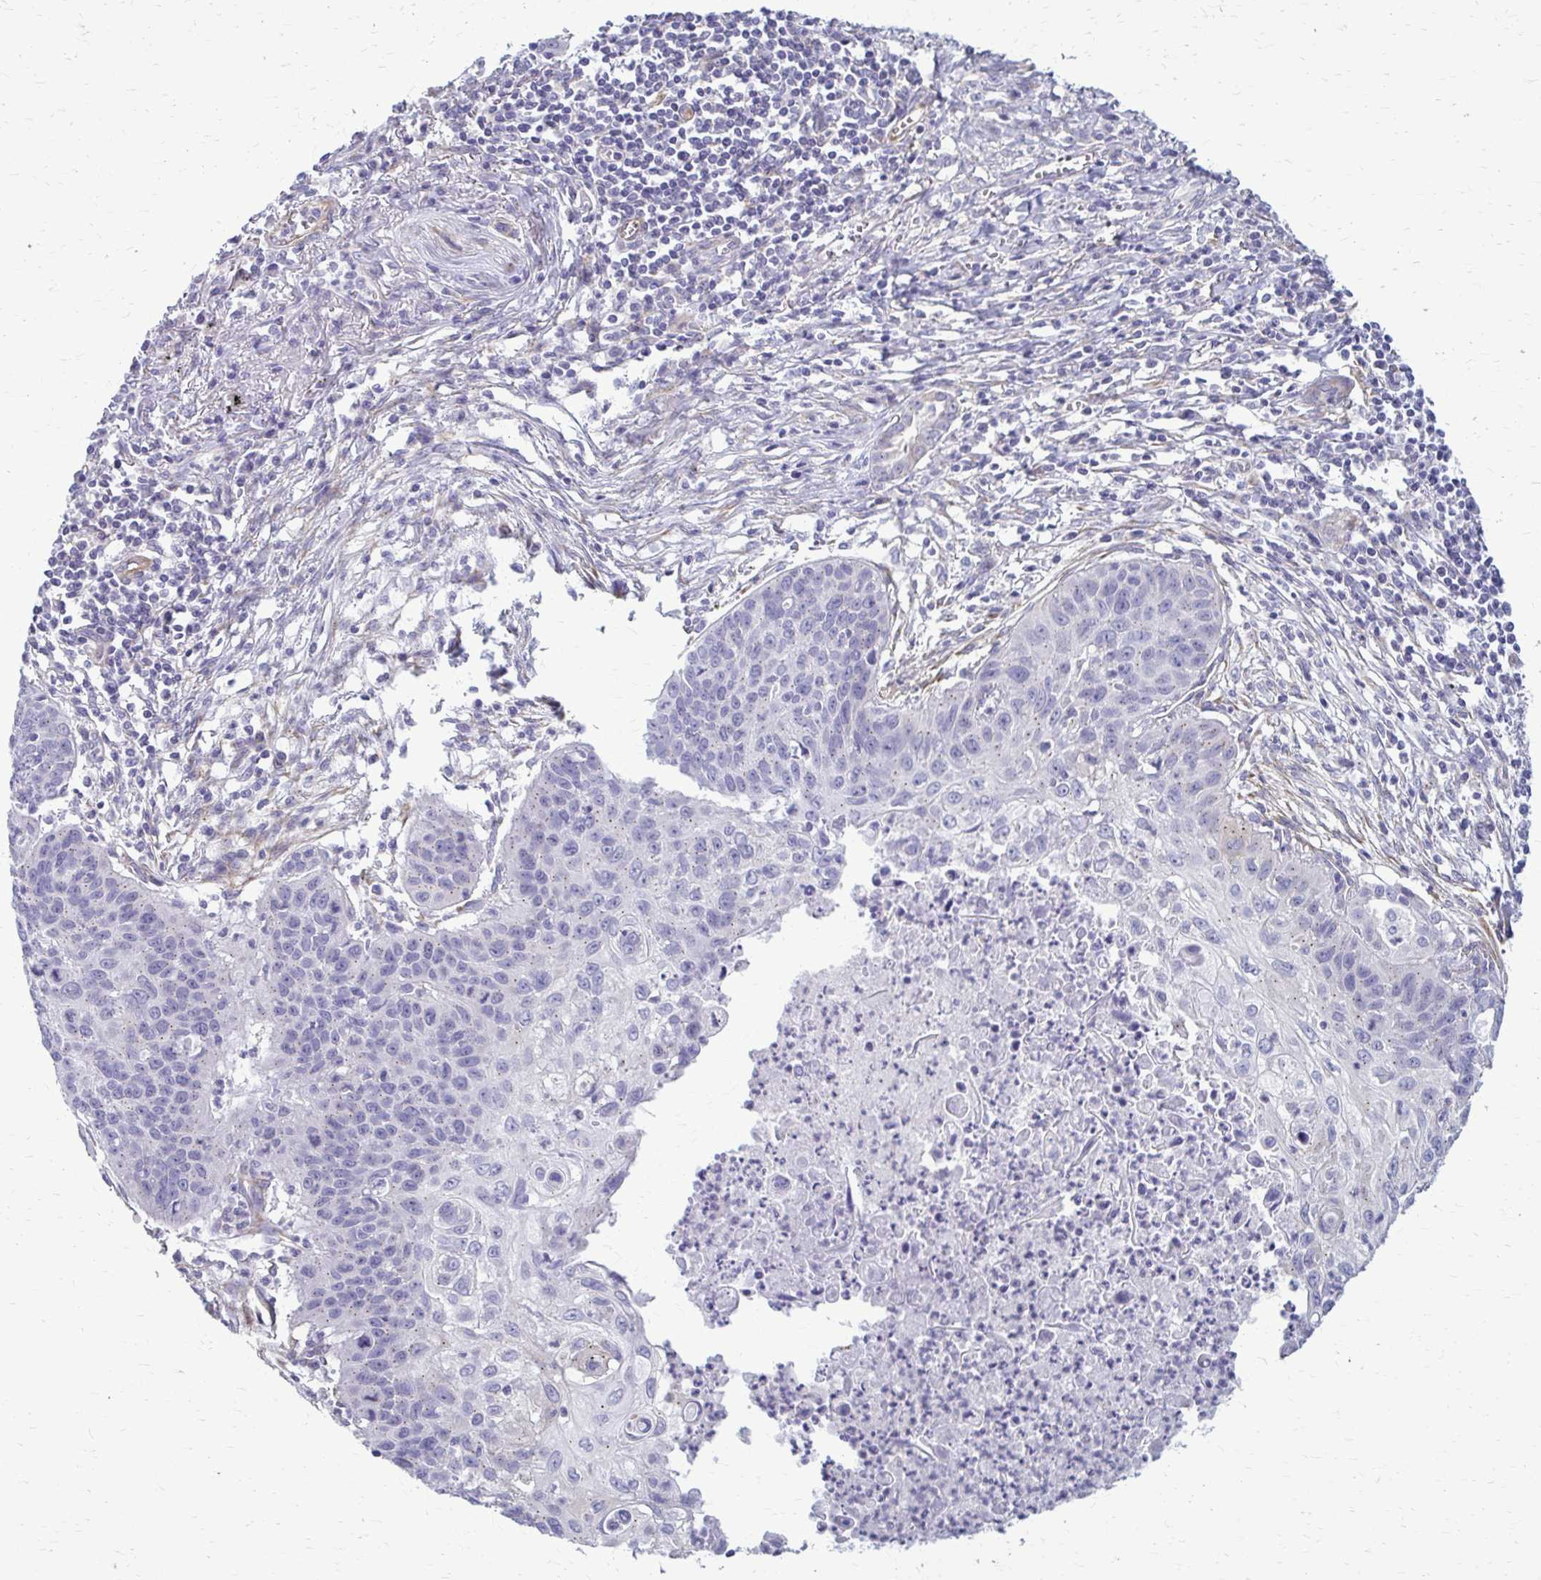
{"staining": {"intensity": "negative", "quantity": "none", "location": "none"}, "tissue": "lung cancer", "cell_type": "Tumor cells", "image_type": "cancer", "snomed": [{"axis": "morphology", "description": "Squamous cell carcinoma, NOS"}, {"axis": "topography", "description": "Lung"}], "caption": "IHC of human lung cancer displays no positivity in tumor cells.", "gene": "DEPP1", "patient": {"sex": "male", "age": 71}}